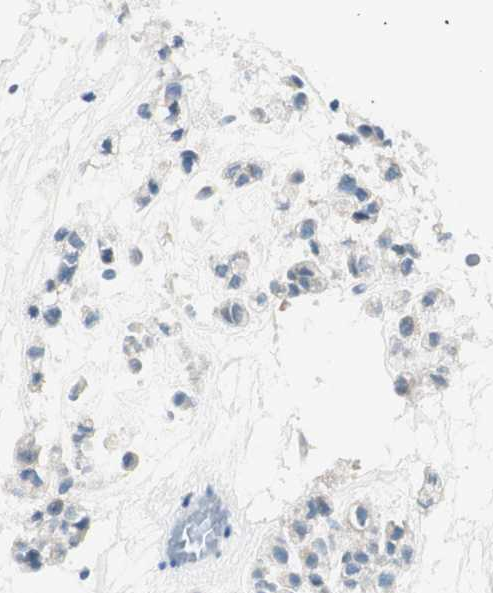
{"staining": {"intensity": "negative", "quantity": "none", "location": "none"}, "tissue": "head and neck cancer", "cell_type": "Tumor cells", "image_type": "cancer", "snomed": [{"axis": "morphology", "description": "Adenocarcinoma, NOS"}, {"axis": "morphology", "description": "Adenoma, NOS"}, {"axis": "topography", "description": "Head-Neck"}], "caption": "Immunohistochemical staining of human head and neck adenoma displays no significant expression in tumor cells. (Immunohistochemistry, brightfield microscopy, high magnification).", "gene": "TACR3", "patient": {"sex": "female", "age": 55}}